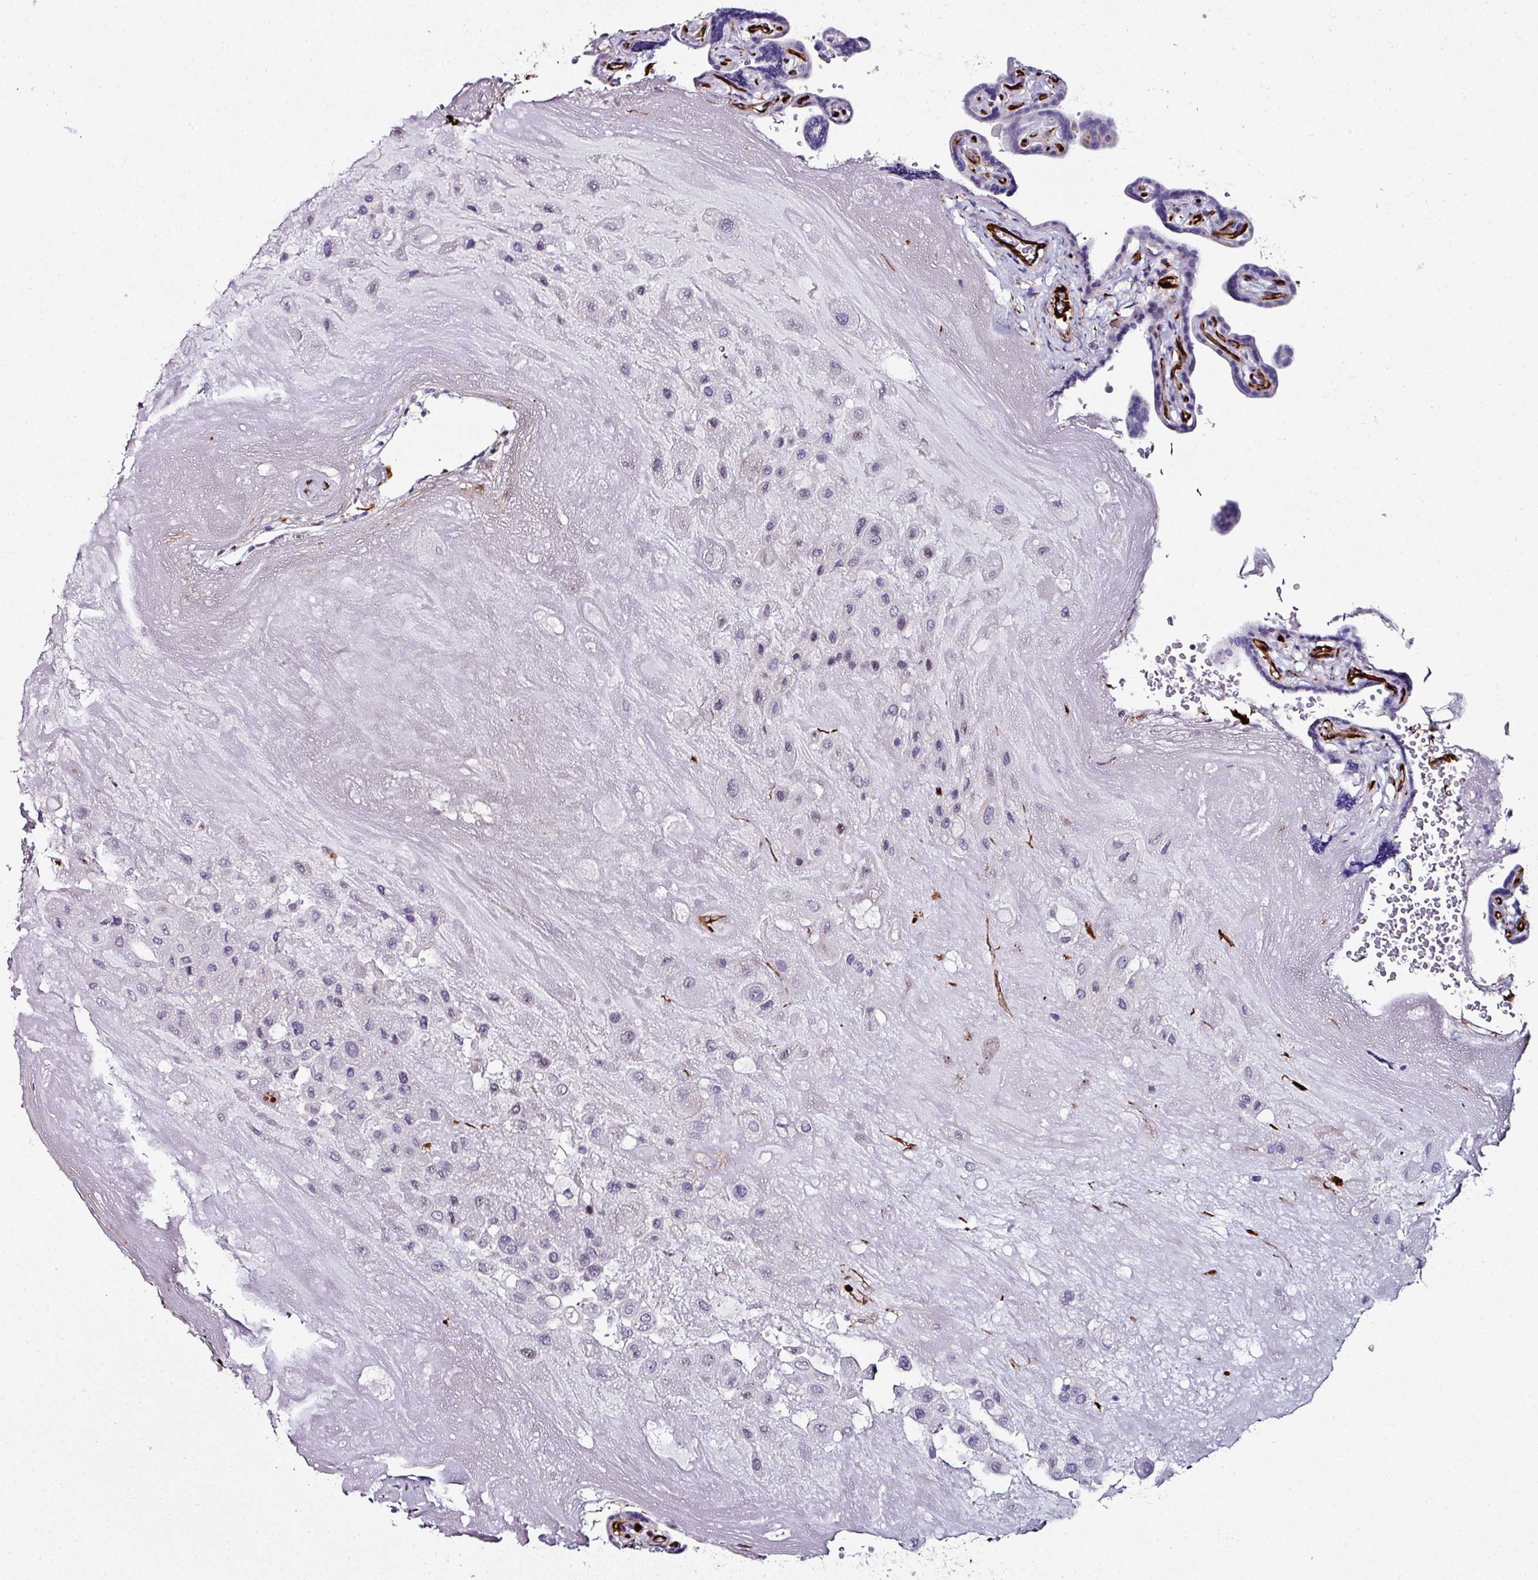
{"staining": {"intensity": "negative", "quantity": "none", "location": "none"}, "tissue": "placenta", "cell_type": "Decidual cells", "image_type": "normal", "snomed": [{"axis": "morphology", "description": "Normal tissue, NOS"}, {"axis": "topography", "description": "Placenta"}], "caption": "This is an immunohistochemistry micrograph of normal human placenta. There is no staining in decidual cells.", "gene": "TMPRSS9", "patient": {"sex": "female", "age": 32}}